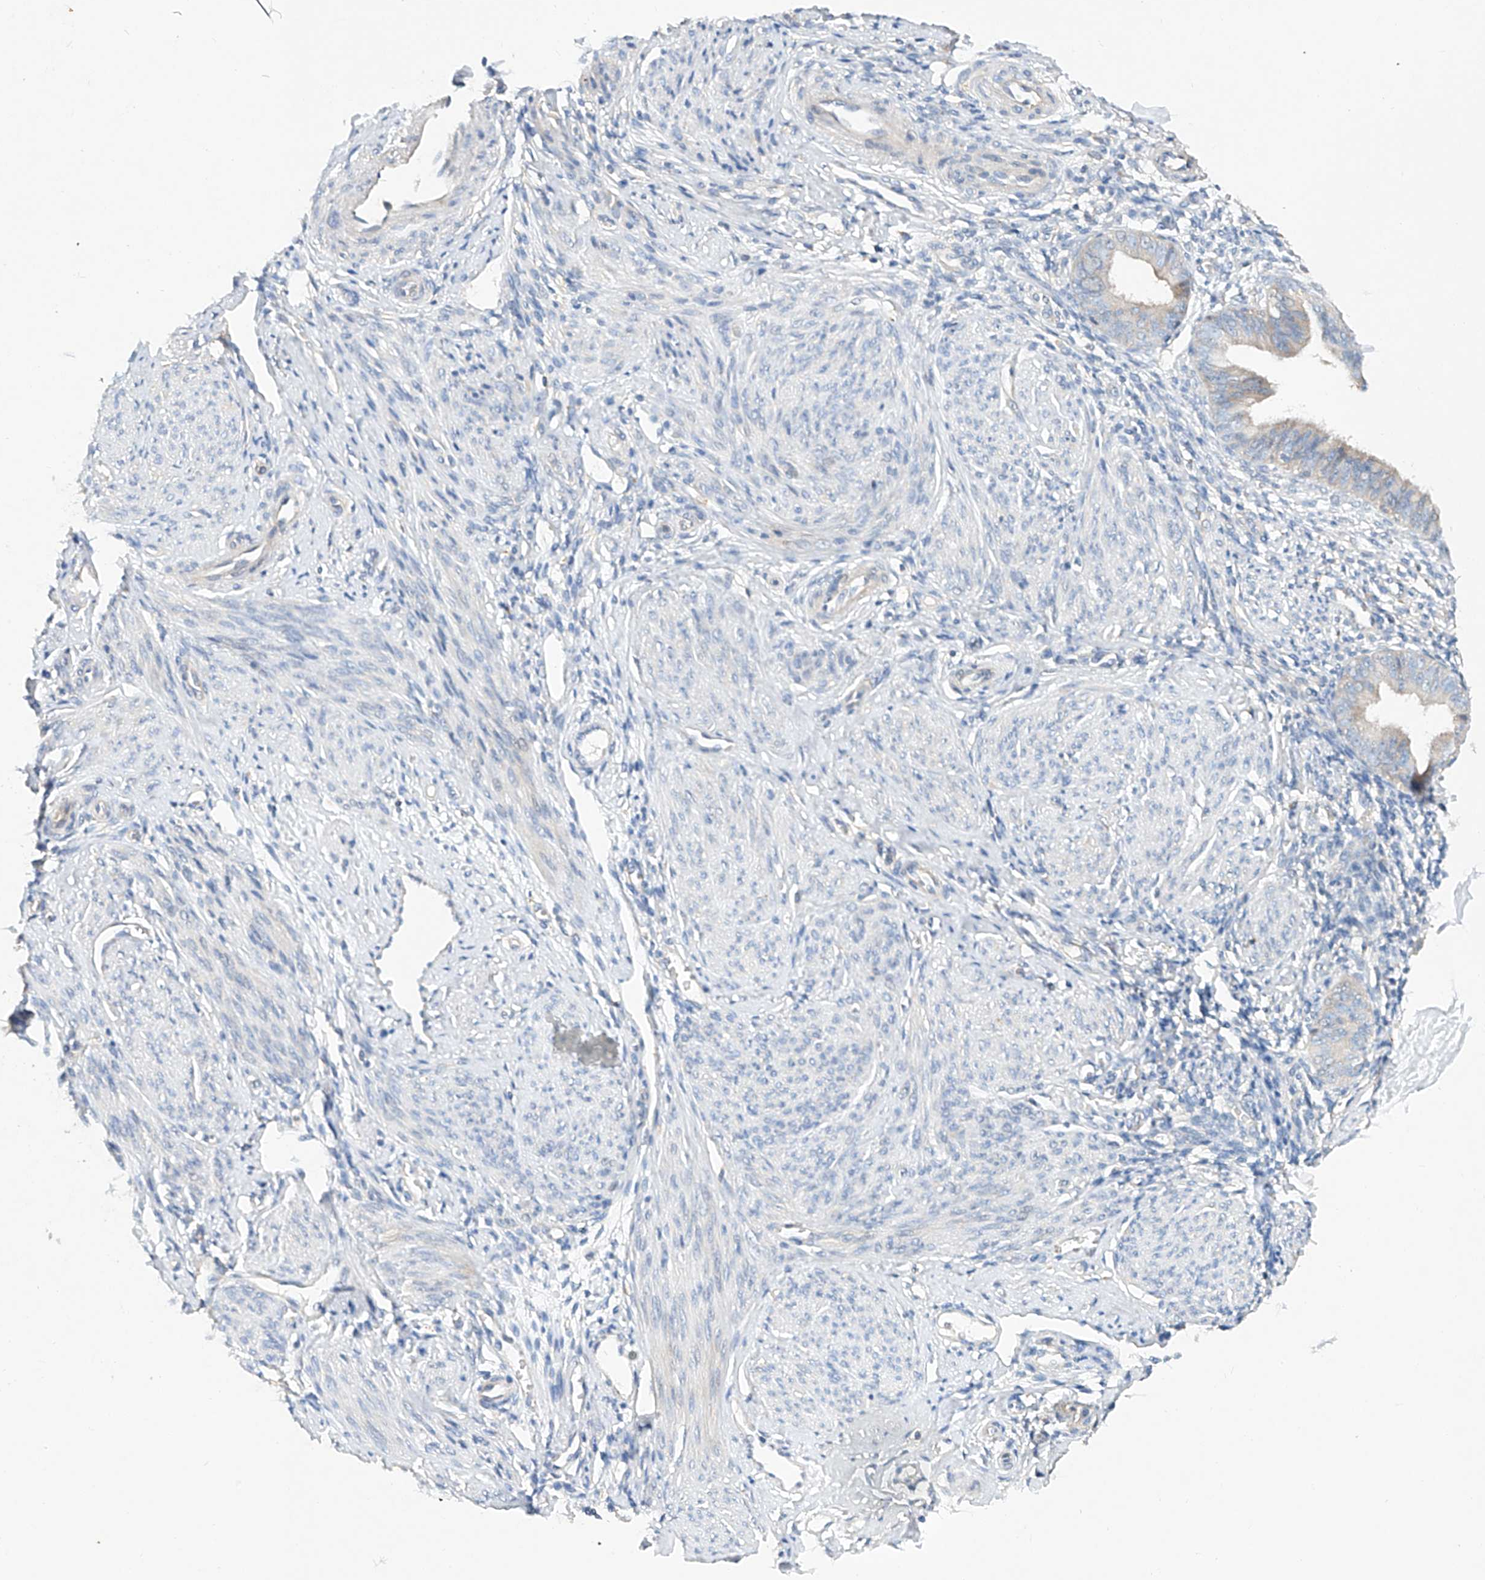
{"staining": {"intensity": "negative", "quantity": "none", "location": "none"}, "tissue": "endometrium", "cell_type": "Cells in endometrial stroma", "image_type": "normal", "snomed": [{"axis": "morphology", "description": "Normal tissue, NOS"}, {"axis": "topography", "description": "Uterus"}, {"axis": "topography", "description": "Endometrium"}], "caption": "This is a photomicrograph of immunohistochemistry (IHC) staining of unremarkable endometrium, which shows no positivity in cells in endometrial stroma.", "gene": "AMD1", "patient": {"sex": "female", "age": 48}}